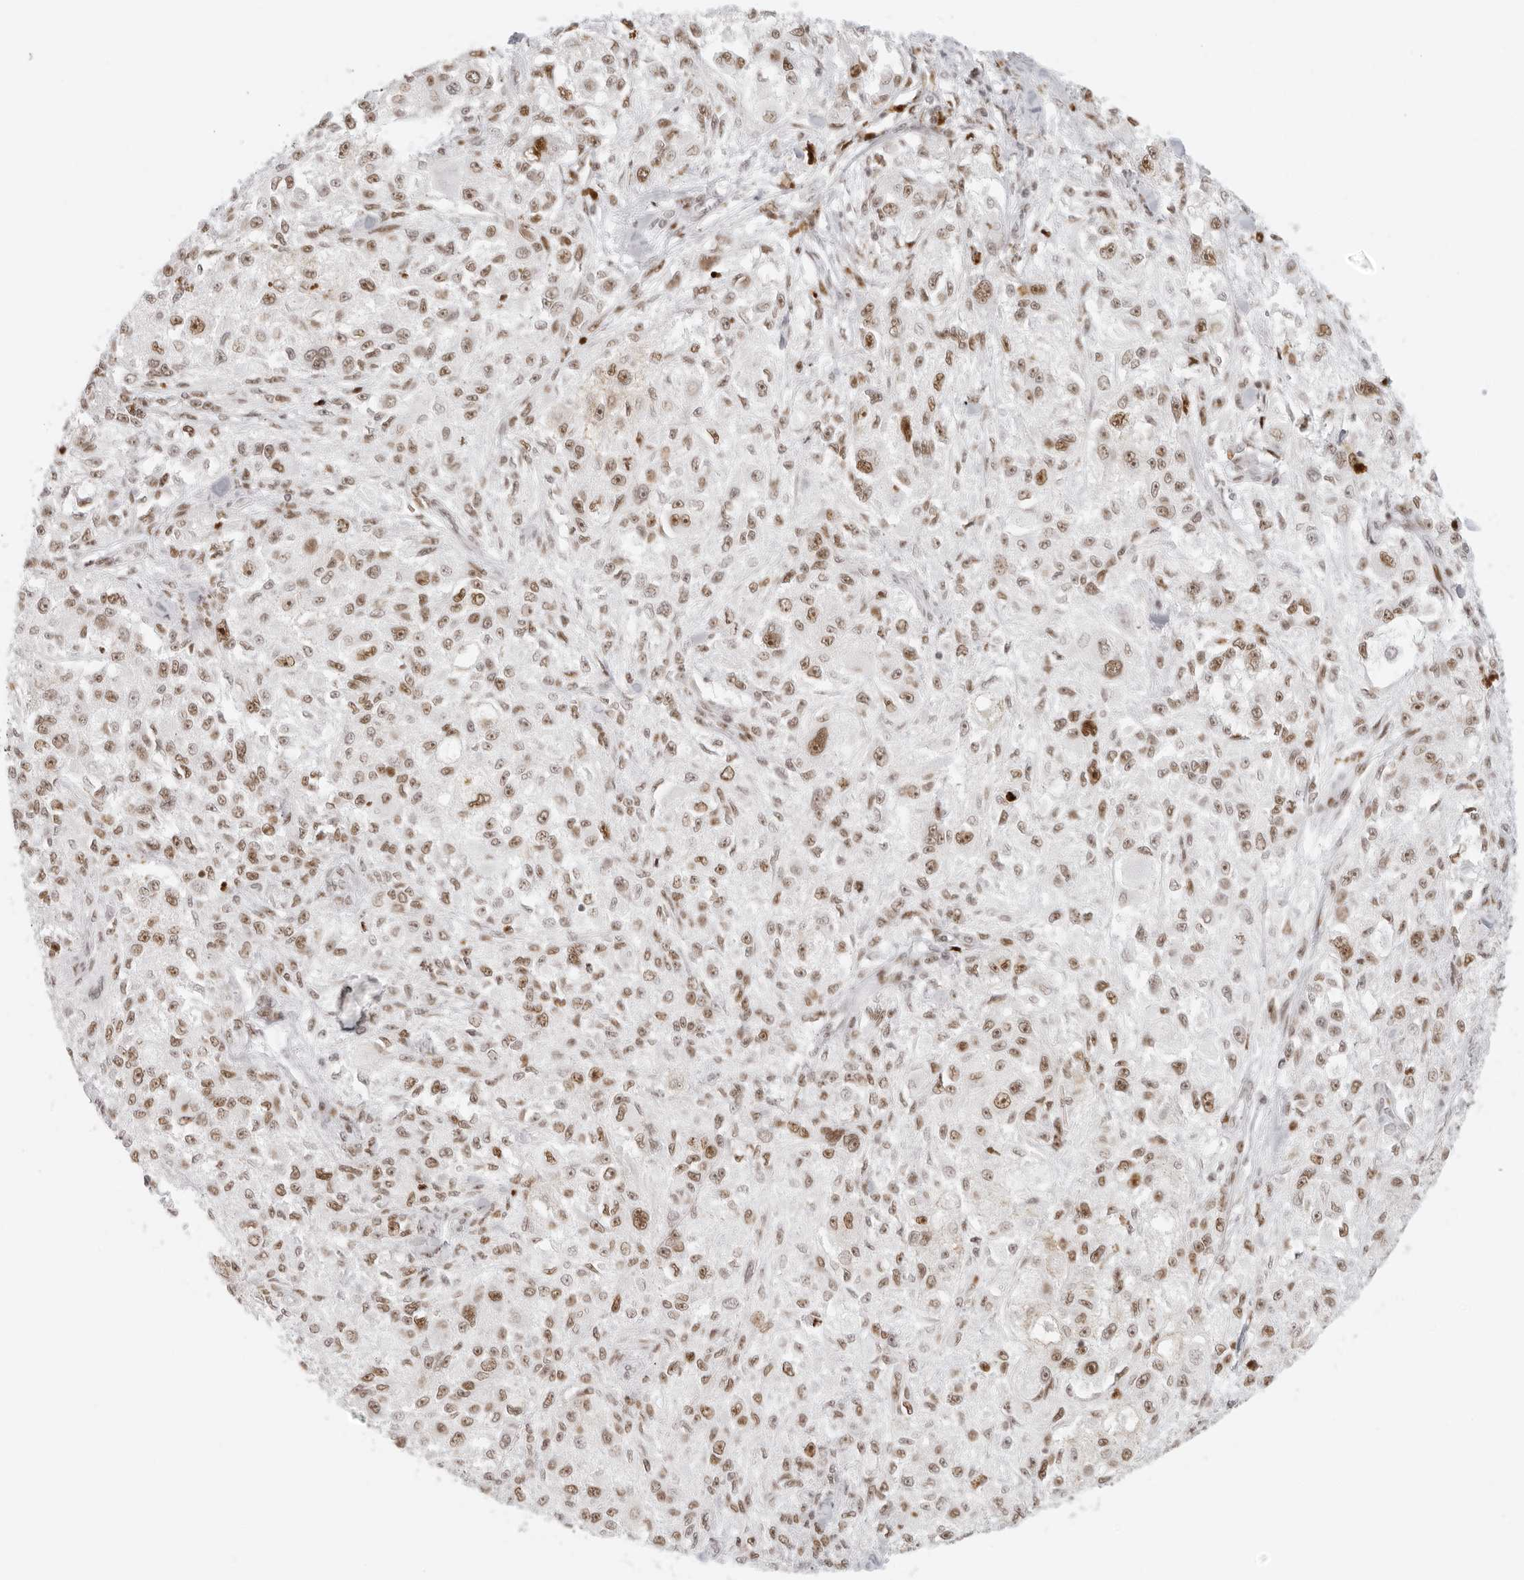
{"staining": {"intensity": "moderate", "quantity": ">75%", "location": "nuclear"}, "tissue": "melanoma", "cell_type": "Tumor cells", "image_type": "cancer", "snomed": [{"axis": "morphology", "description": "Necrosis, NOS"}, {"axis": "morphology", "description": "Malignant melanoma, NOS"}, {"axis": "topography", "description": "Skin"}], "caption": "Immunohistochemistry image of malignant melanoma stained for a protein (brown), which displays medium levels of moderate nuclear staining in approximately >75% of tumor cells.", "gene": "RCC1", "patient": {"sex": "female", "age": 87}}